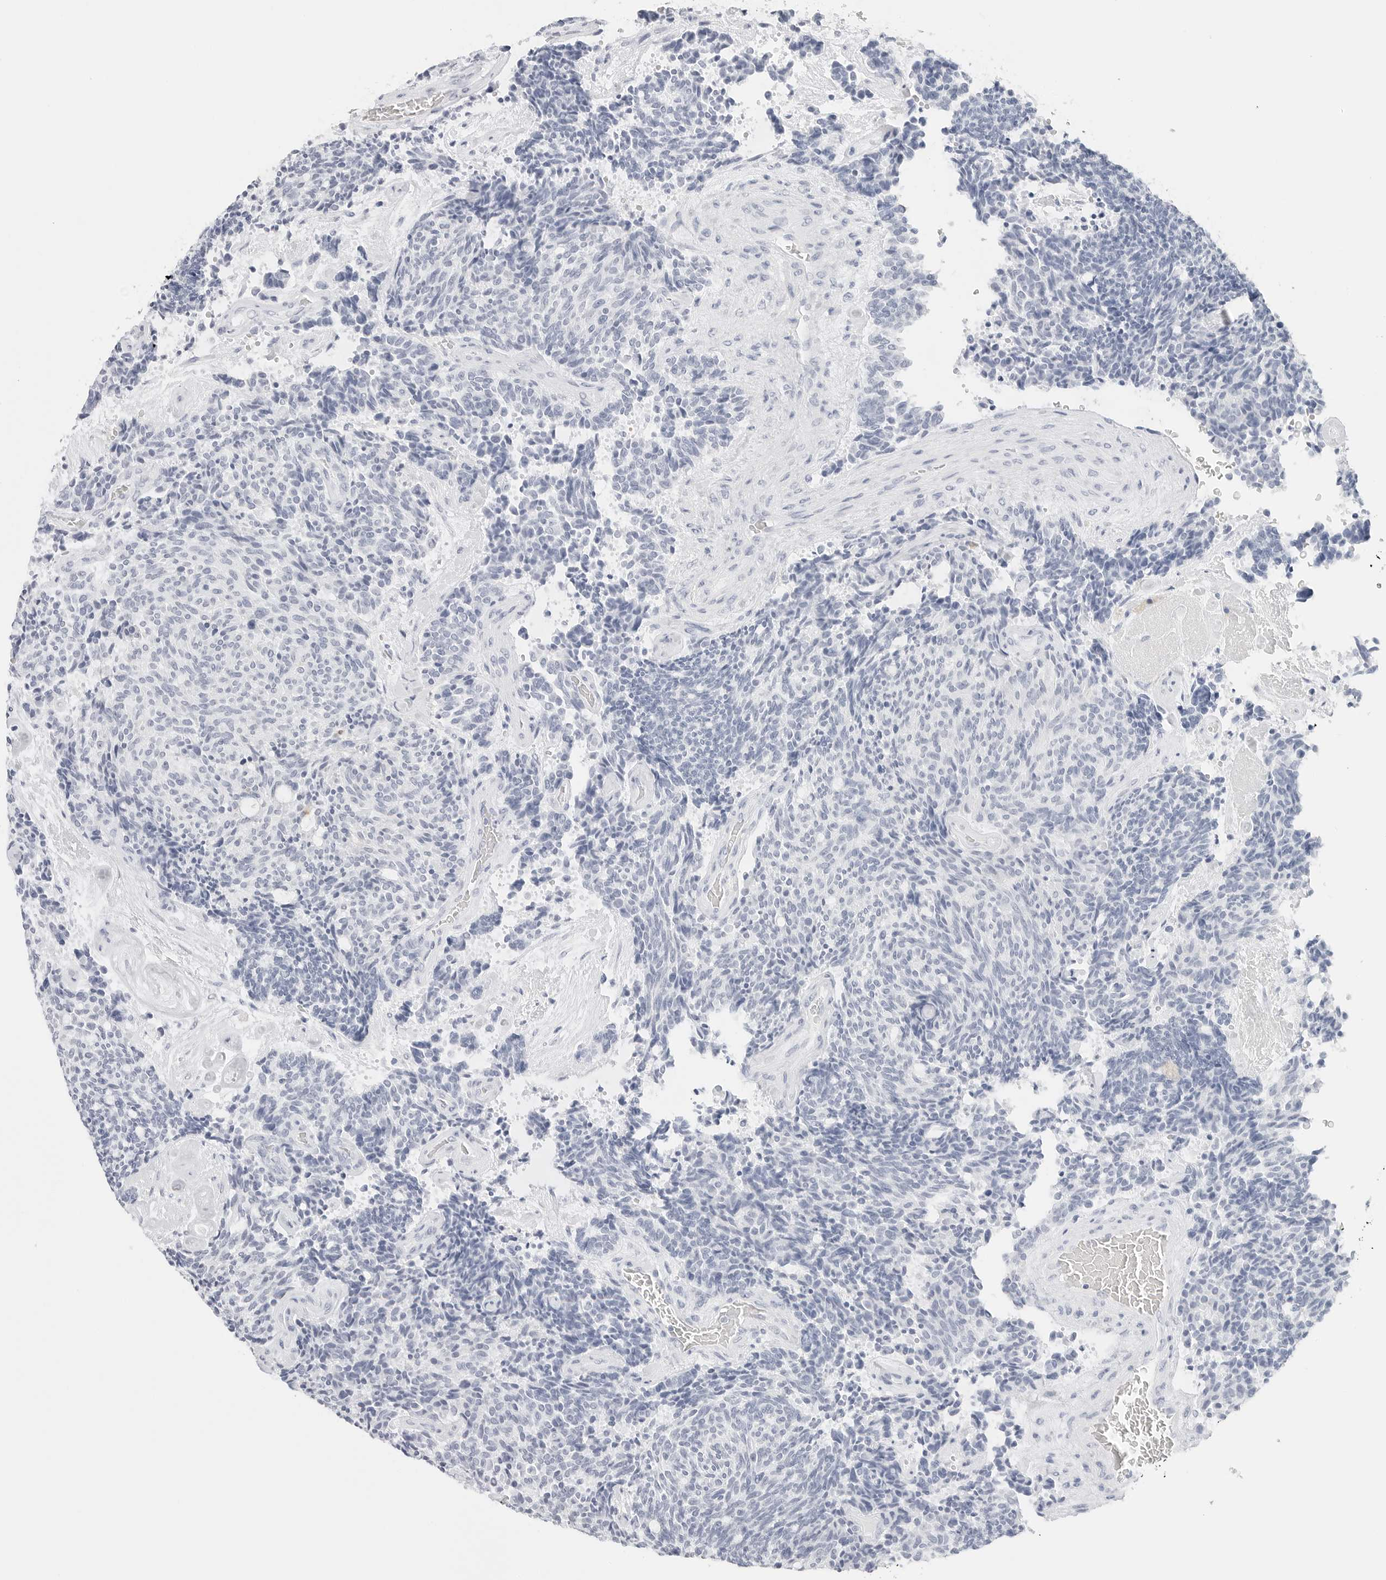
{"staining": {"intensity": "negative", "quantity": "none", "location": "none"}, "tissue": "carcinoid", "cell_type": "Tumor cells", "image_type": "cancer", "snomed": [{"axis": "morphology", "description": "Carcinoid, malignant, NOS"}, {"axis": "topography", "description": "Pancreas"}], "caption": "The immunohistochemistry (IHC) image has no significant expression in tumor cells of carcinoid tissue. (DAB (3,3'-diaminobenzidine) immunohistochemistry with hematoxylin counter stain).", "gene": "TFF2", "patient": {"sex": "female", "age": 54}}